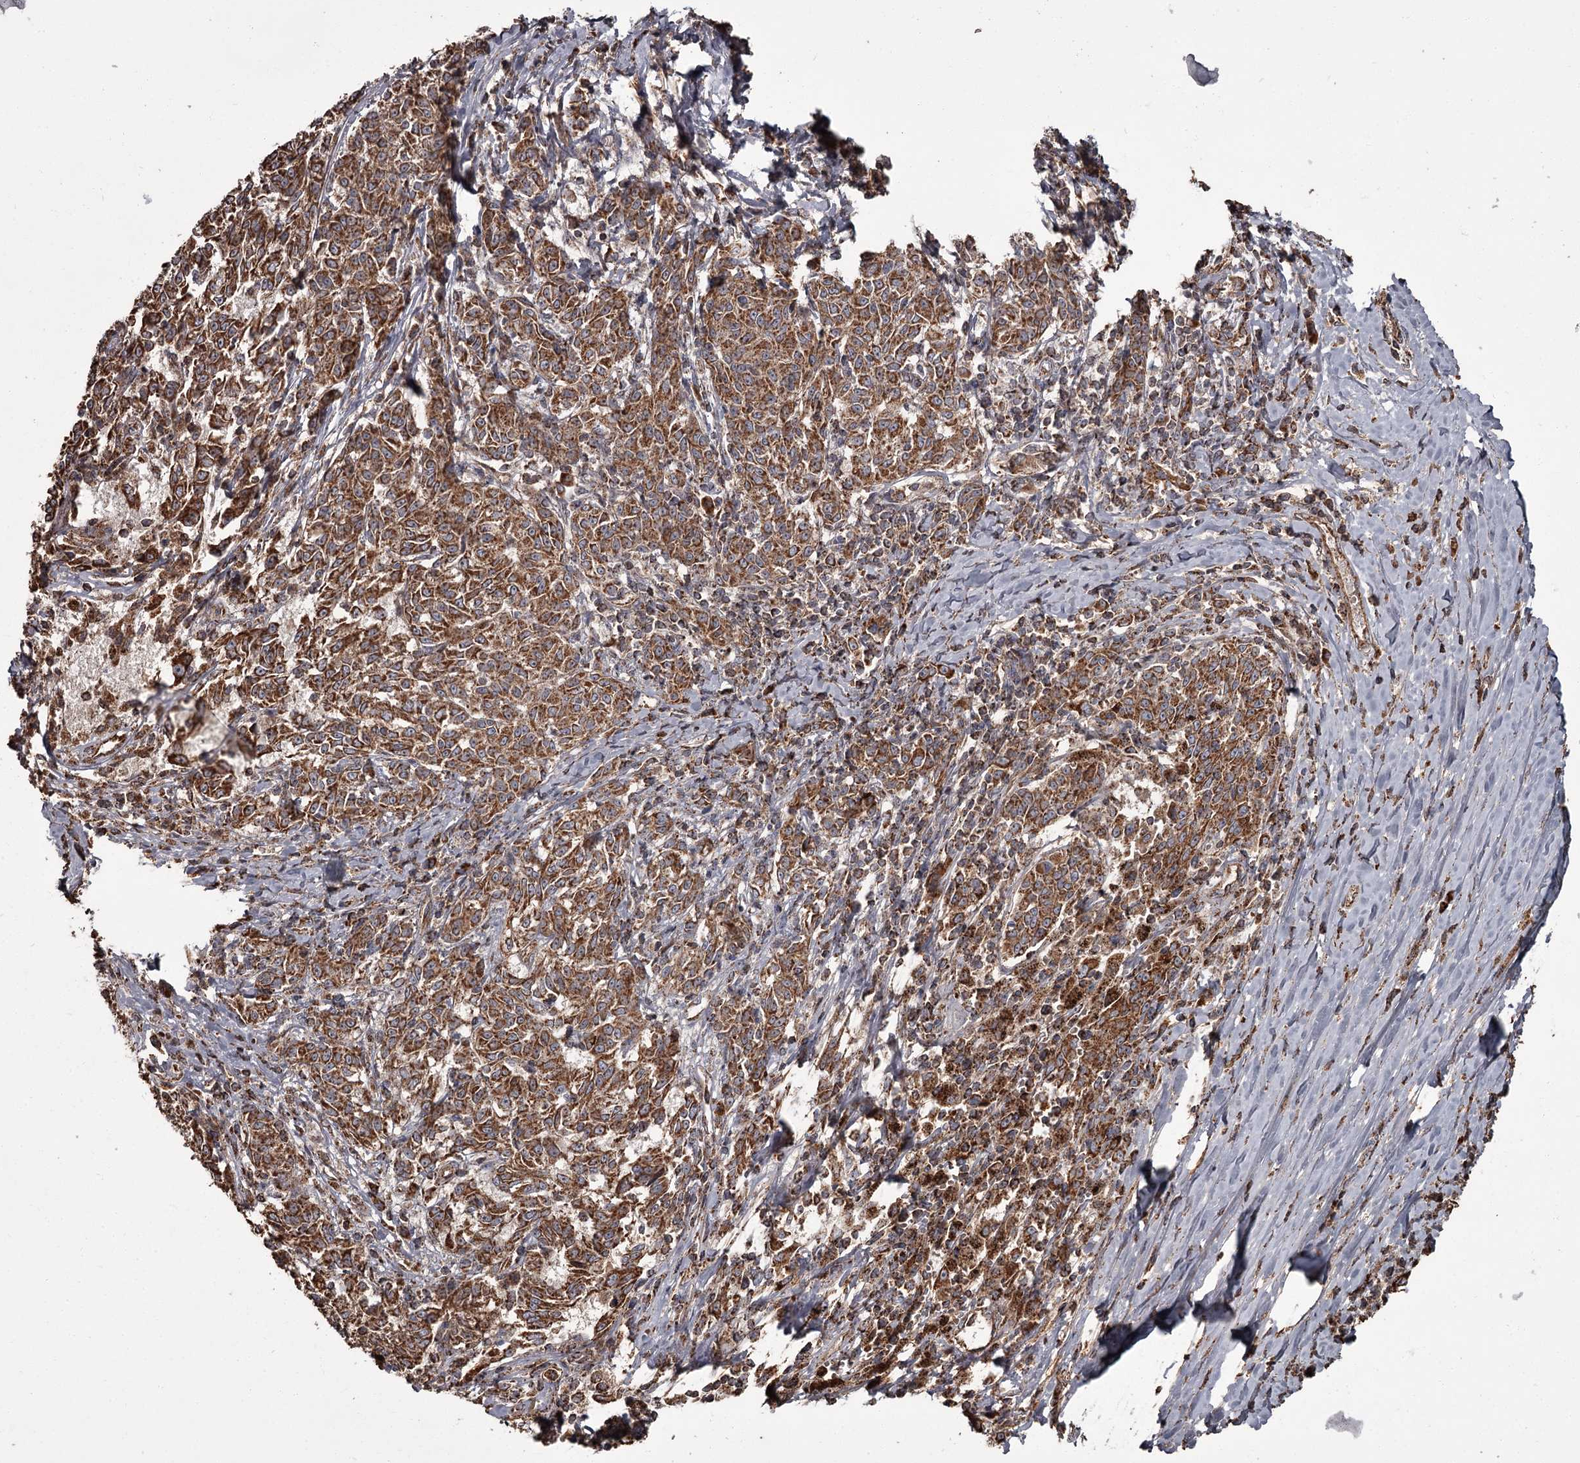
{"staining": {"intensity": "strong", "quantity": ">75%", "location": "cytoplasmic/membranous"}, "tissue": "melanoma", "cell_type": "Tumor cells", "image_type": "cancer", "snomed": [{"axis": "morphology", "description": "Malignant melanoma, NOS"}, {"axis": "topography", "description": "Skin"}], "caption": "Protein analysis of malignant melanoma tissue demonstrates strong cytoplasmic/membranous expression in approximately >75% of tumor cells. The protein is shown in brown color, while the nuclei are stained blue.", "gene": "THAP9", "patient": {"sex": "female", "age": 72}}